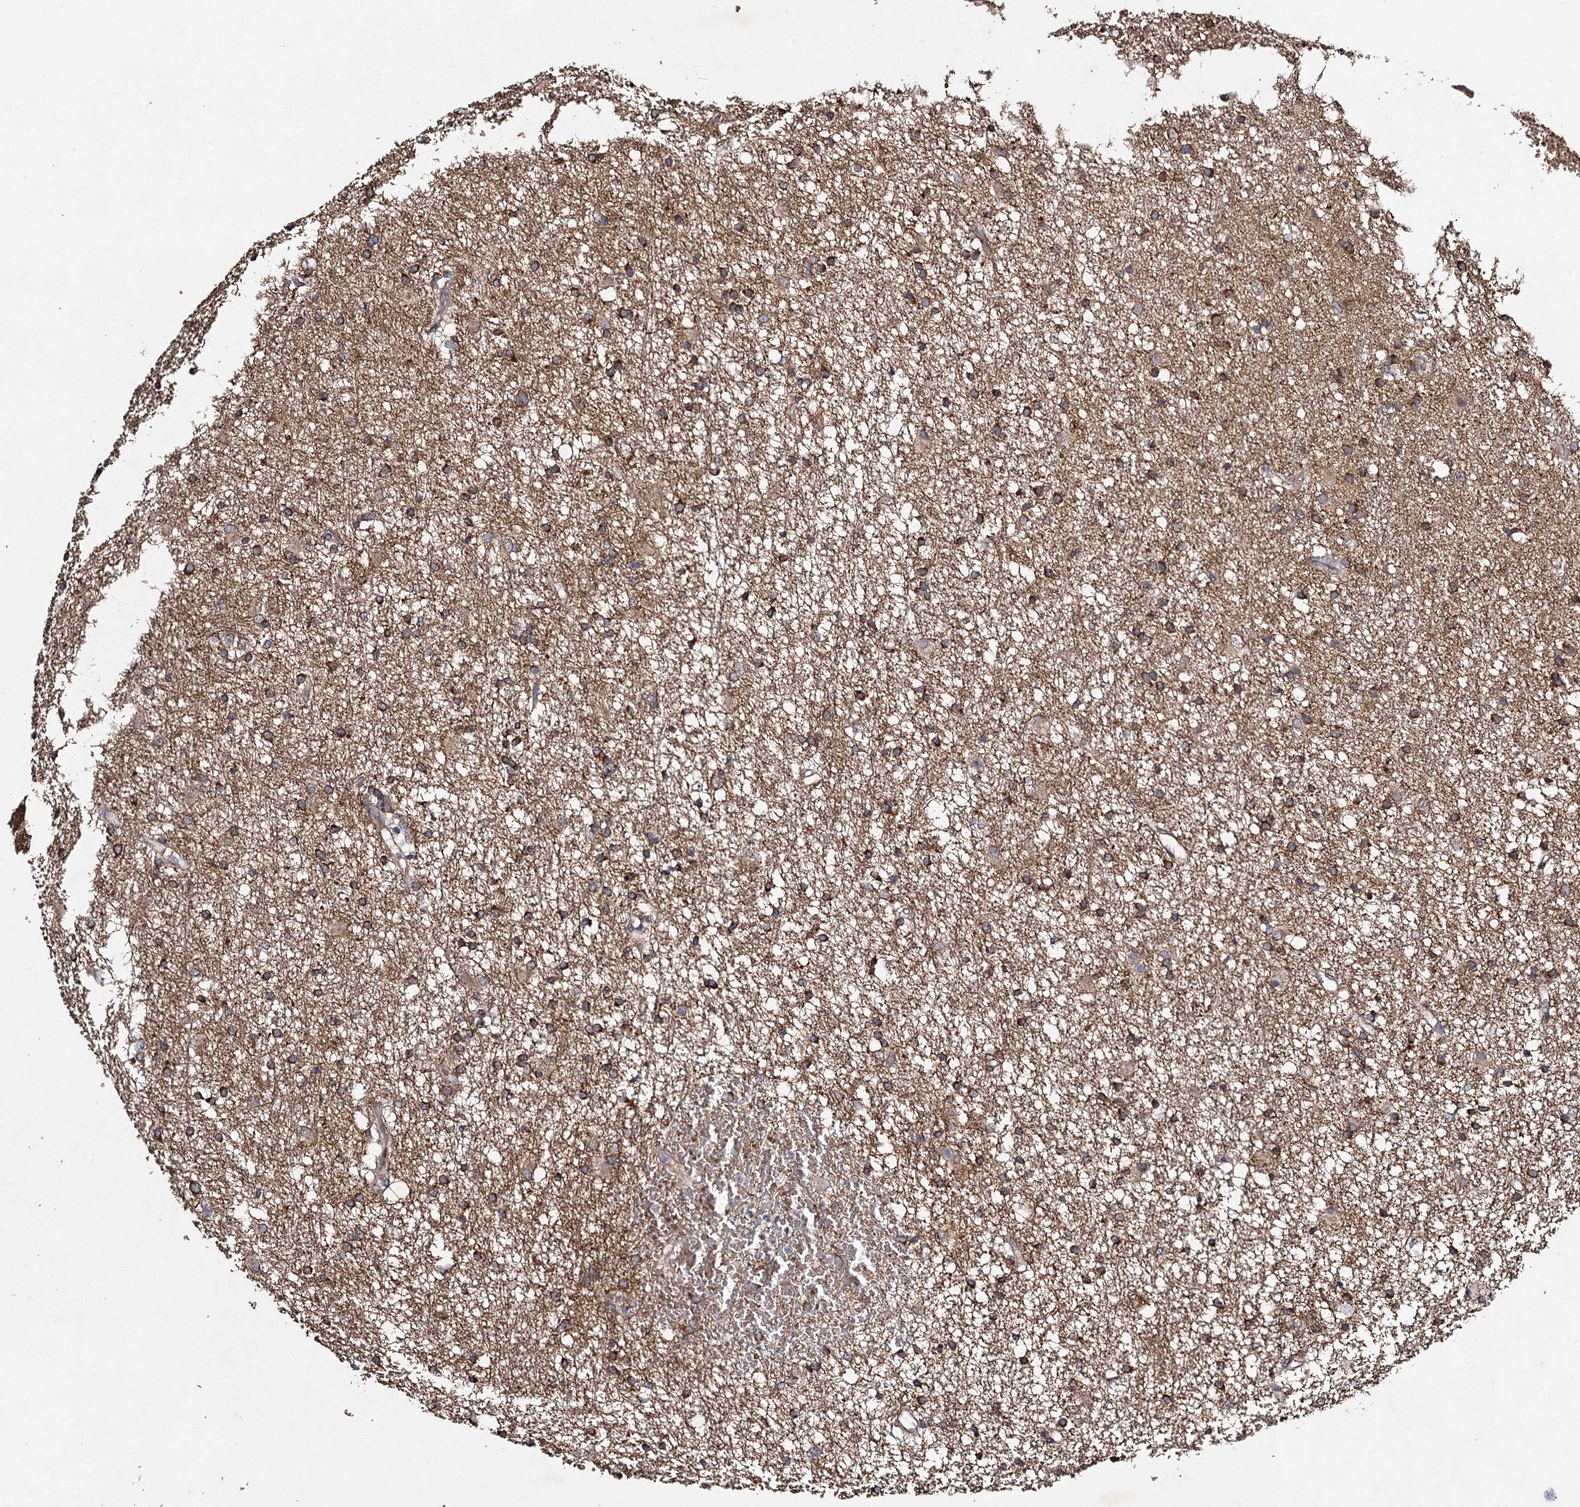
{"staining": {"intensity": "moderate", "quantity": "25%-75%", "location": "cytoplasmic/membranous"}, "tissue": "glioma", "cell_type": "Tumor cells", "image_type": "cancer", "snomed": [{"axis": "morphology", "description": "Glioma, malignant, High grade"}, {"axis": "topography", "description": "Brain"}], "caption": "Immunohistochemistry histopathology image of neoplastic tissue: human glioma stained using IHC demonstrates medium levels of moderate protein expression localized specifically in the cytoplasmic/membranous of tumor cells, appearing as a cytoplasmic/membranous brown color.", "gene": "VPS37D", "patient": {"sex": "male", "age": 77}}